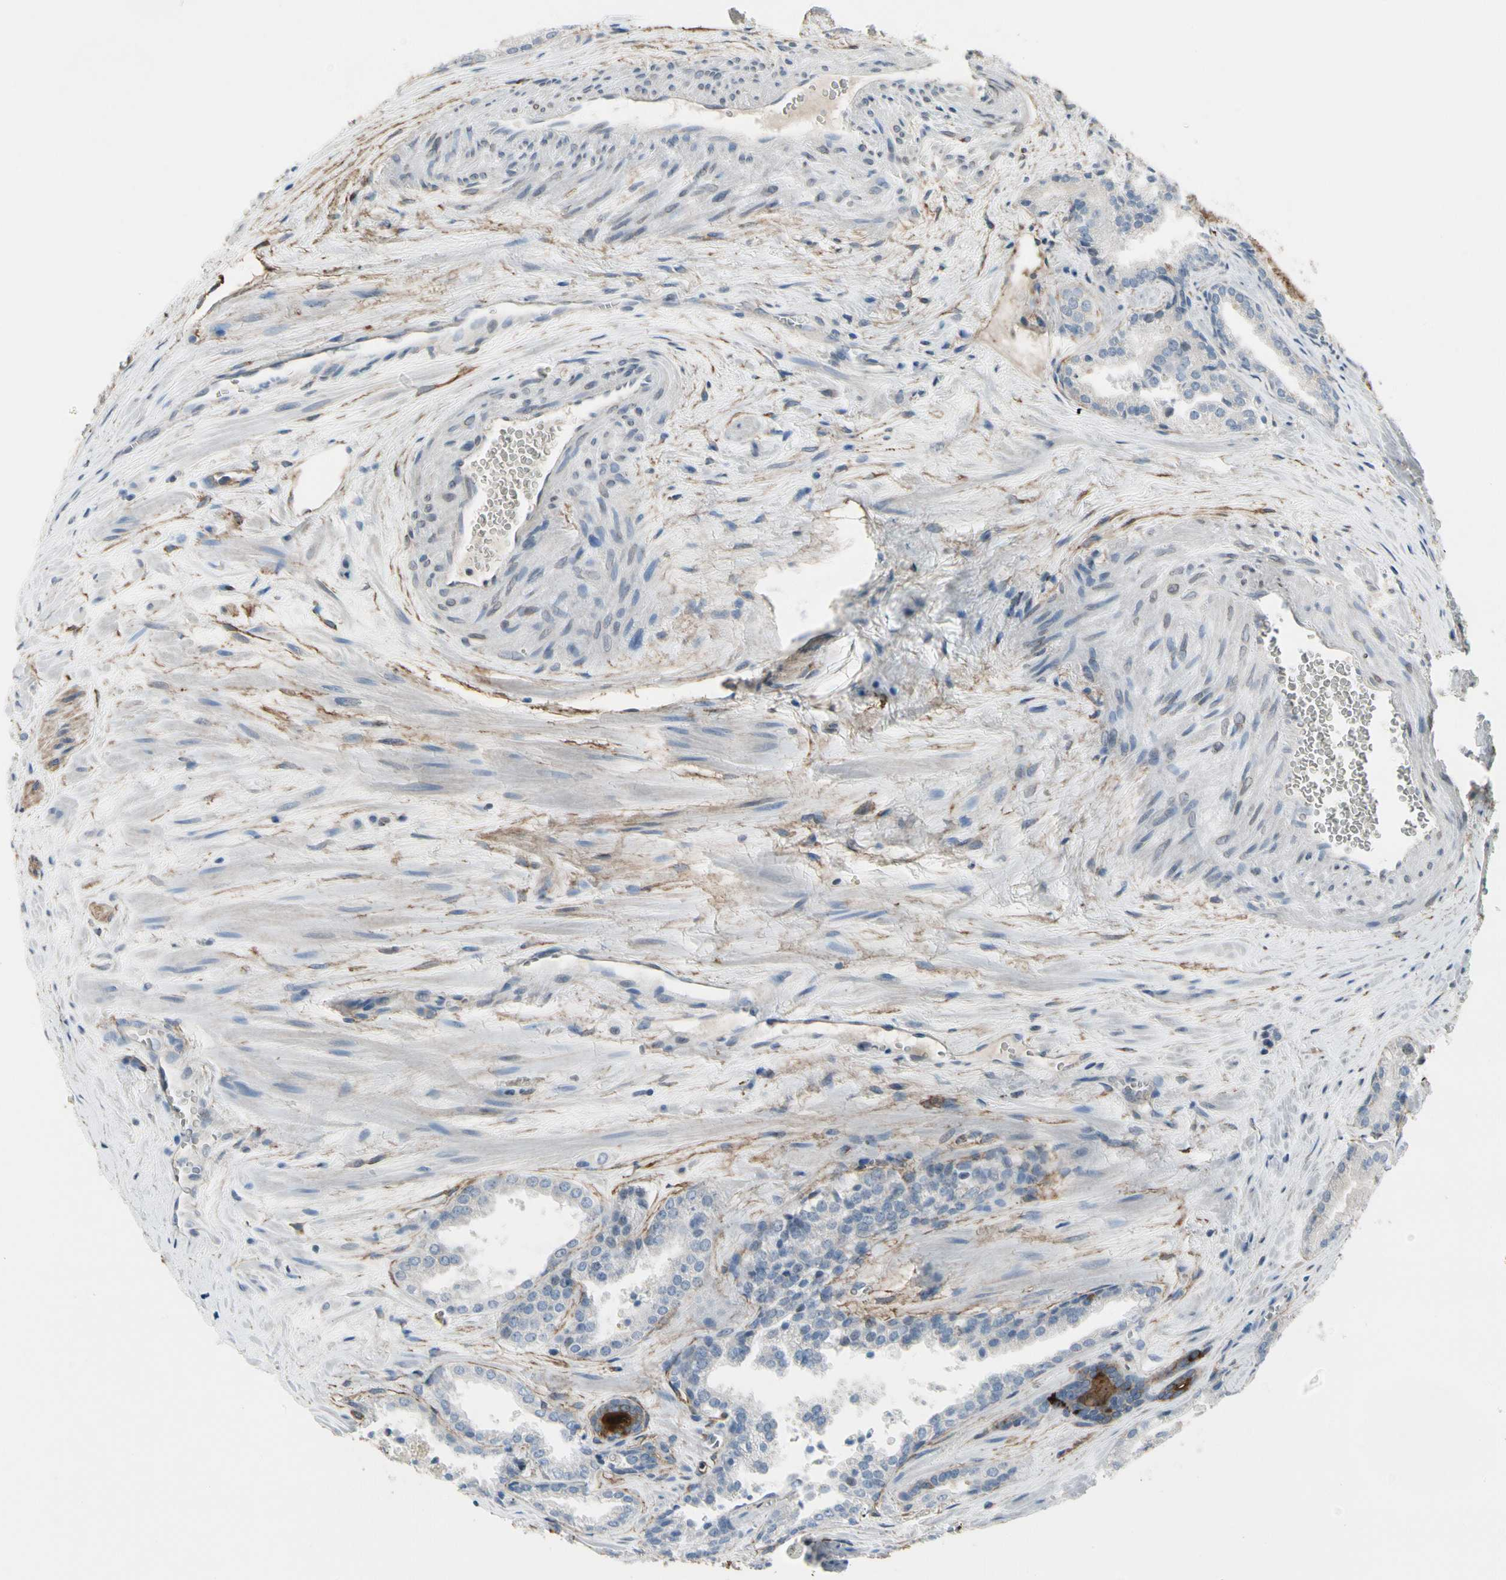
{"staining": {"intensity": "negative", "quantity": "none", "location": "none"}, "tissue": "prostate cancer", "cell_type": "Tumor cells", "image_type": "cancer", "snomed": [{"axis": "morphology", "description": "Adenocarcinoma, Low grade"}, {"axis": "topography", "description": "Prostate"}], "caption": "High magnification brightfield microscopy of prostate cancer (adenocarcinoma (low-grade)) stained with DAB (brown) and counterstained with hematoxylin (blue): tumor cells show no significant expression. (Stains: DAB IHC with hematoxylin counter stain, Microscopy: brightfield microscopy at high magnification).", "gene": "PIGR", "patient": {"sex": "male", "age": 60}}